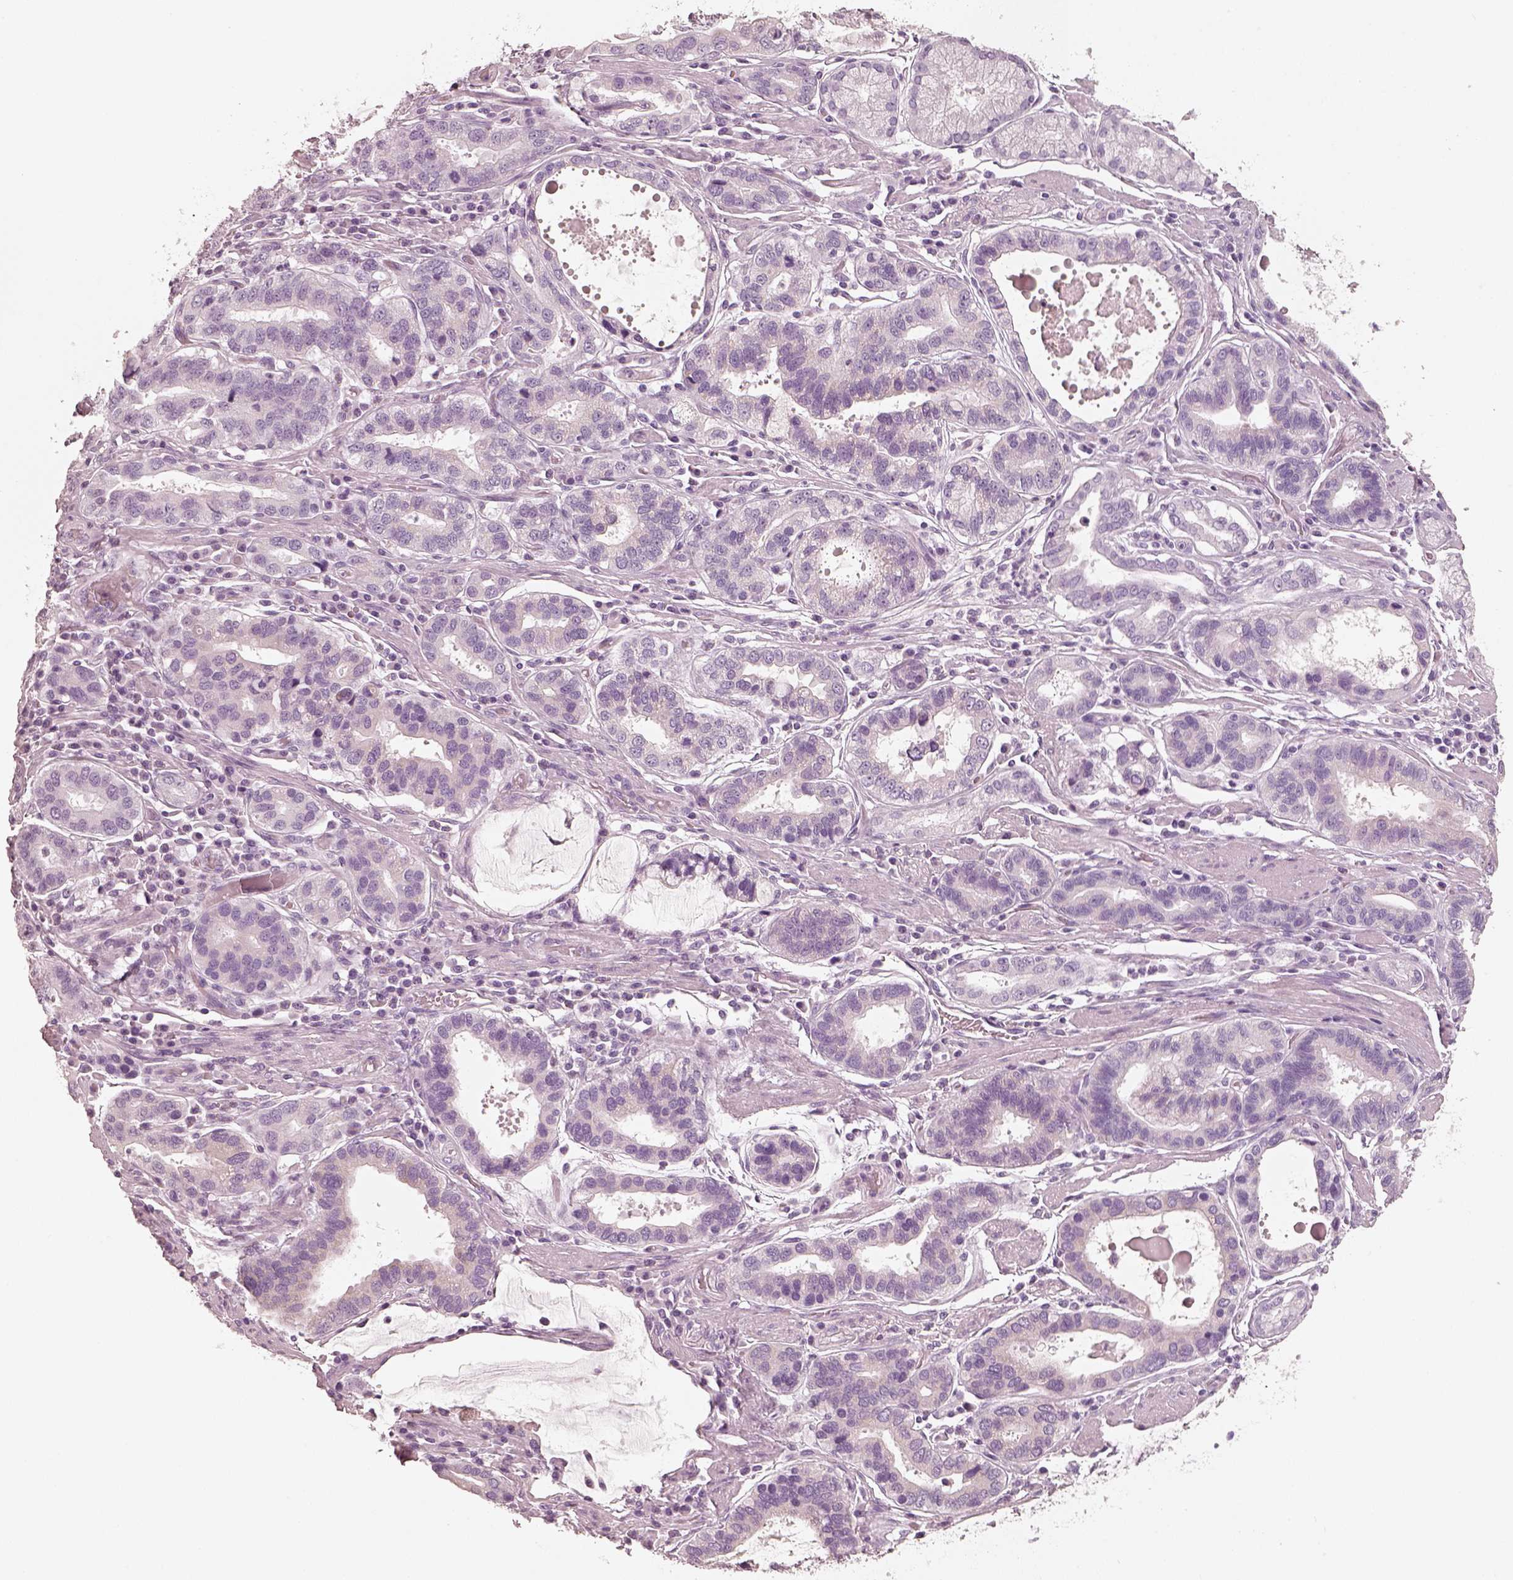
{"staining": {"intensity": "negative", "quantity": "none", "location": "none"}, "tissue": "stomach cancer", "cell_type": "Tumor cells", "image_type": "cancer", "snomed": [{"axis": "morphology", "description": "Adenocarcinoma, NOS"}, {"axis": "topography", "description": "Stomach, lower"}], "caption": "Tumor cells are negative for brown protein staining in stomach cancer.", "gene": "R3HDML", "patient": {"sex": "female", "age": 76}}